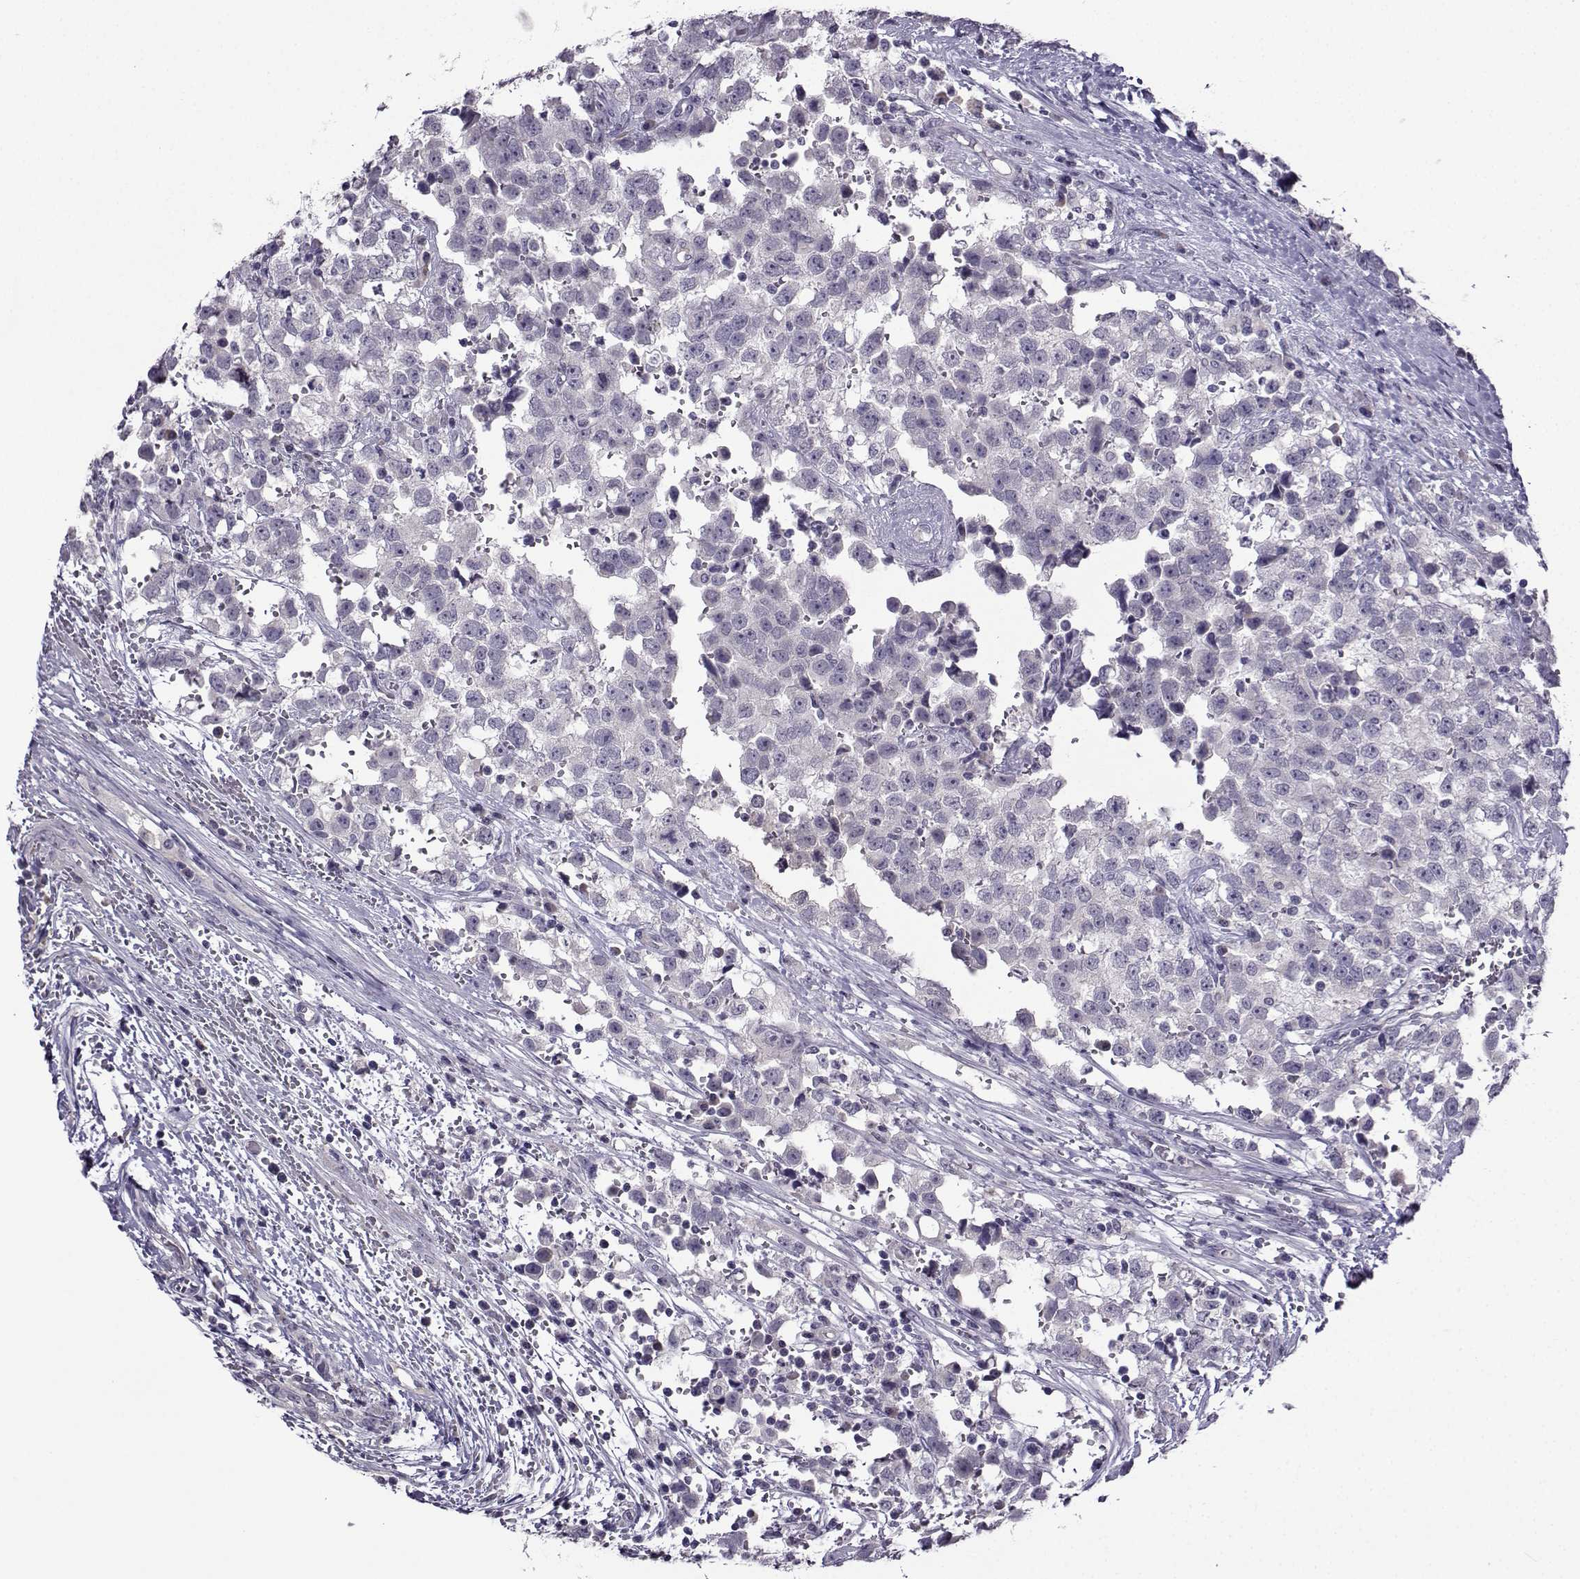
{"staining": {"intensity": "negative", "quantity": "none", "location": "none"}, "tissue": "testis cancer", "cell_type": "Tumor cells", "image_type": "cancer", "snomed": [{"axis": "morphology", "description": "Seminoma, NOS"}, {"axis": "topography", "description": "Testis"}], "caption": "Testis cancer (seminoma) stained for a protein using IHC demonstrates no expression tumor cells.", "gene": "CRYBB1", "patient": {"sex": "male", "age": 34}}